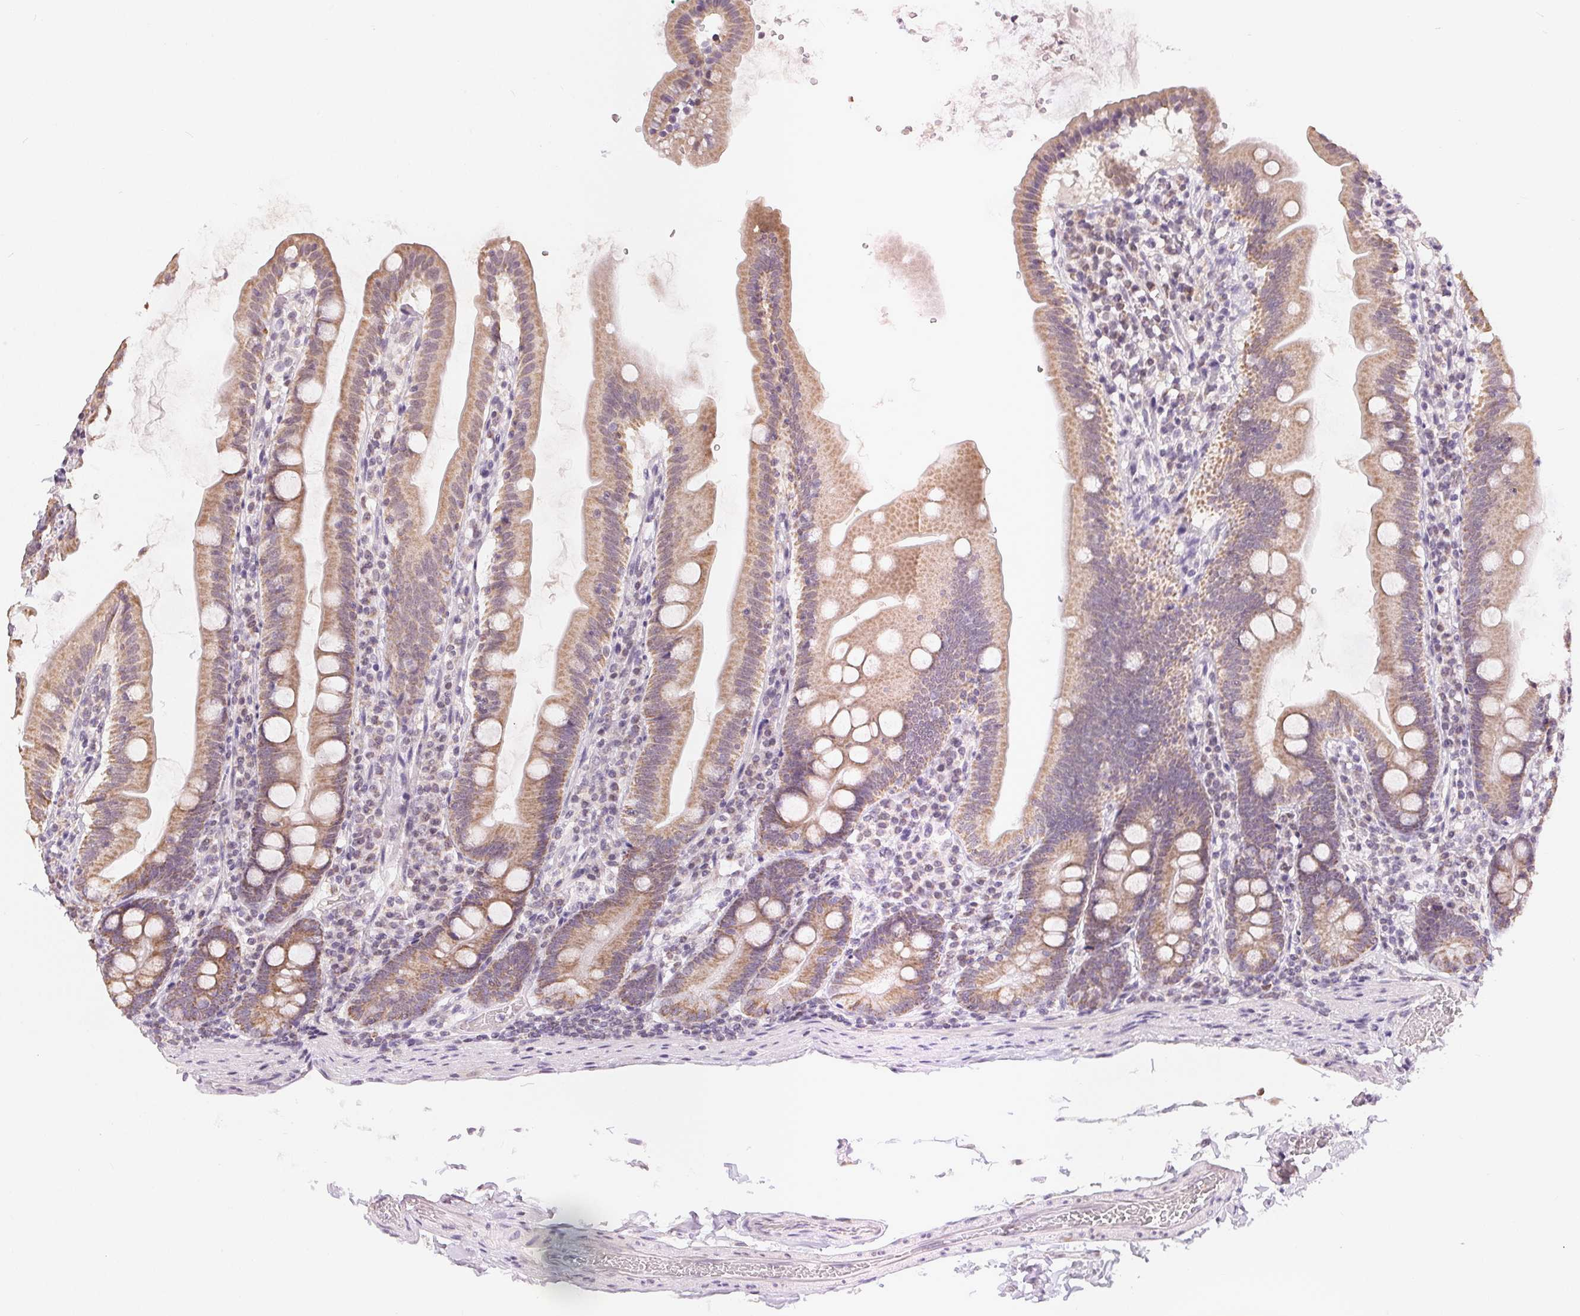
{"staining": {"intensity": "moderate", "quantity": ">75%", "location": "cytoplasmic/membranous"}, "tissue": "duodenum", "cell_type": "Glandular cells", "image_type": "normal", "snomed": [{"axis": "morphology", "description": "Normal tissue, NOS"}, {"axis": "topography", "description": "Duodenum"}], "caption": "Immunohistochemistry (DAB (3,3'-diaminobenzidine)) staining of unremarkable human duodenum shows moderate cytoplasmic/membranous protein expression in approximately >75% of glandular cells.", "gene": "POU2F2", "patient": {"sex": "female", "age": 67}}